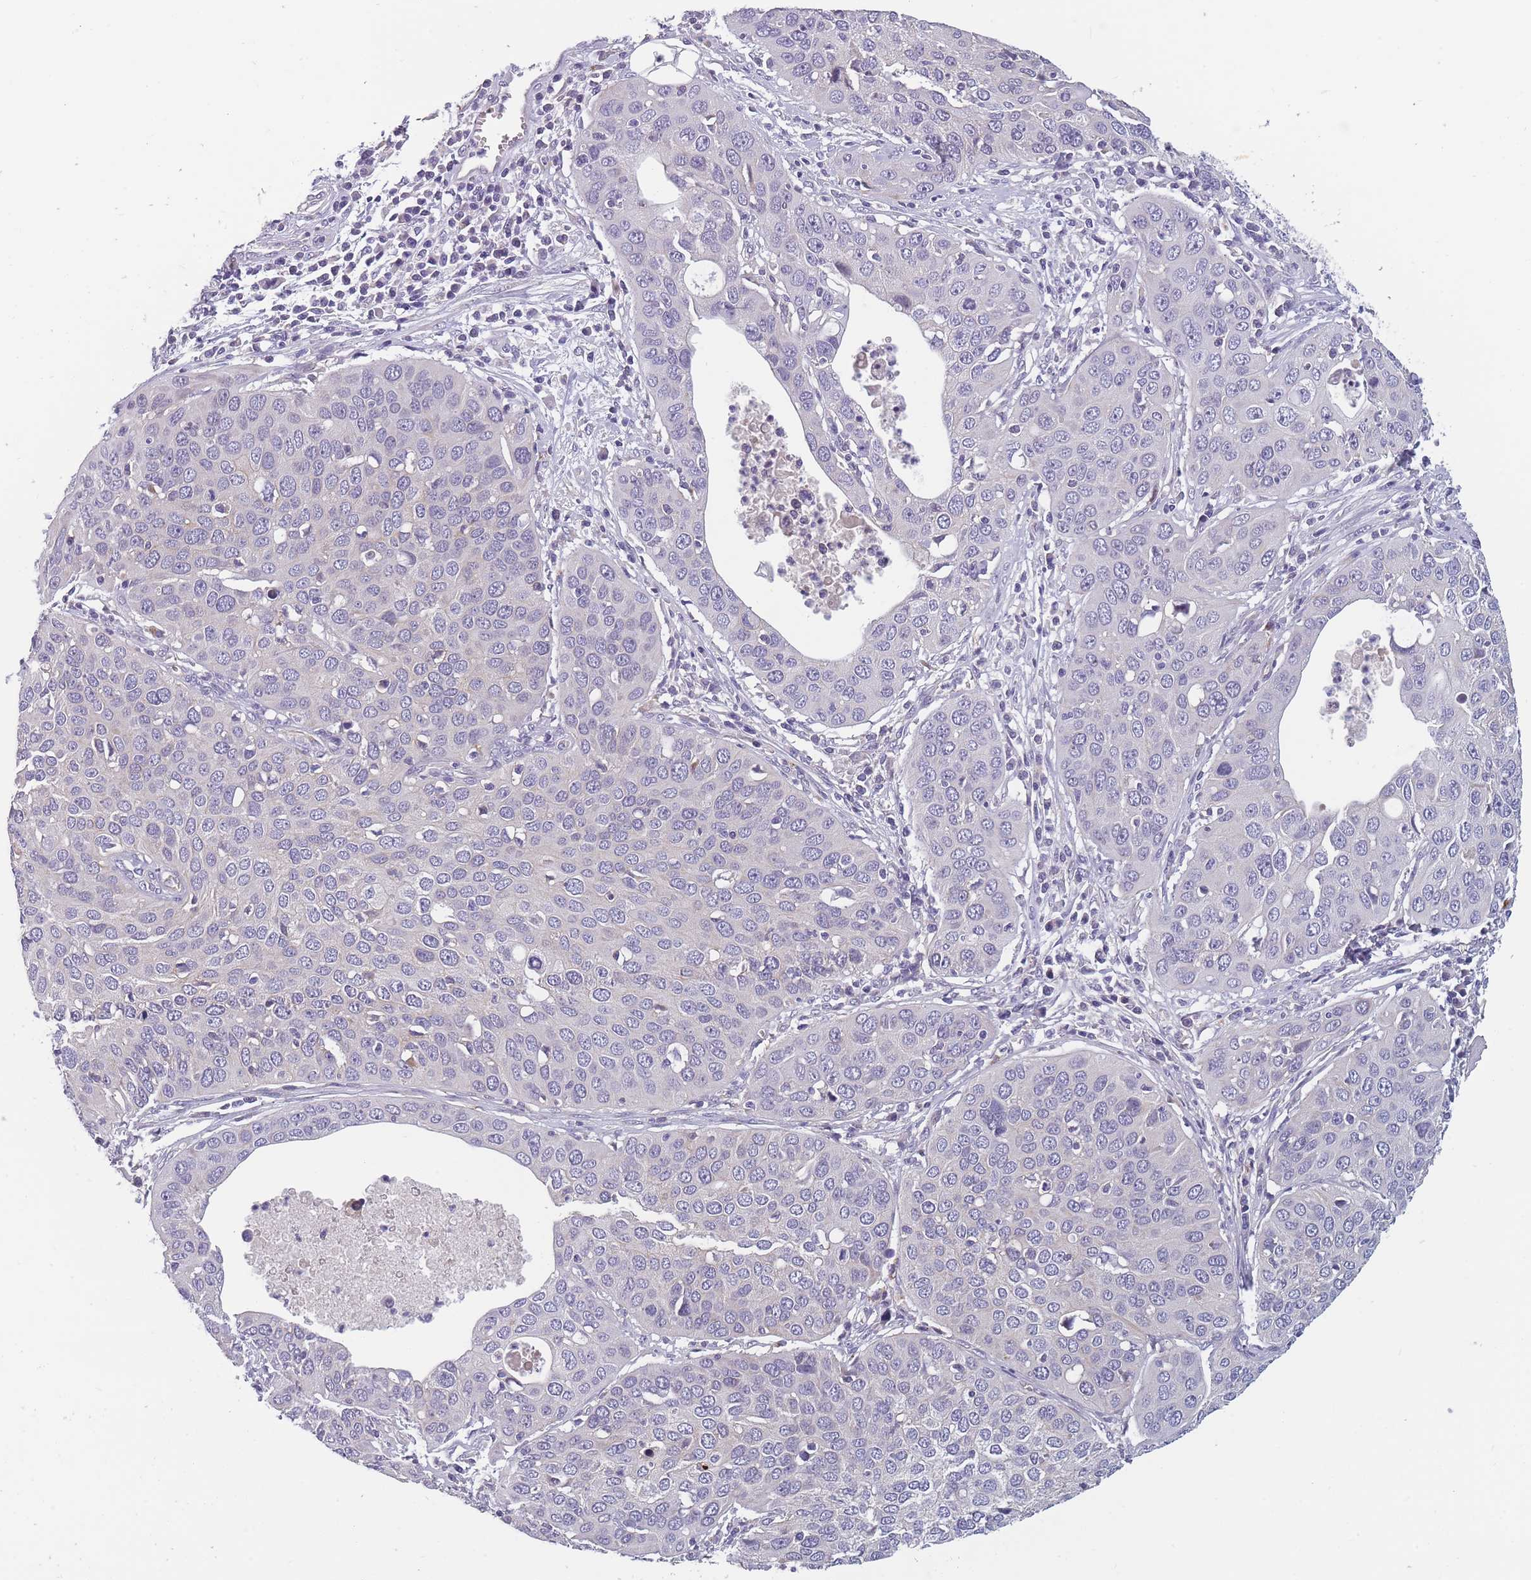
{"staining": {"intensity": "negative", "quantity": "none", "location": "none"}, "tissue": "cervical cancer", "cell_type": "Tumor cells", "image_type": "cancer", "snomed": [{"axis": "morphology", "description": "Squamous cell carcinoma, NOS"}, {"axis": "topography", "description": "Cervix"}], "caption": "Immunohistochemical staining of cervical cancer reveals no significant positivity in tumor cells.", "gene": "FAM83F", "patient": {"sex": "female", "age": 36}}